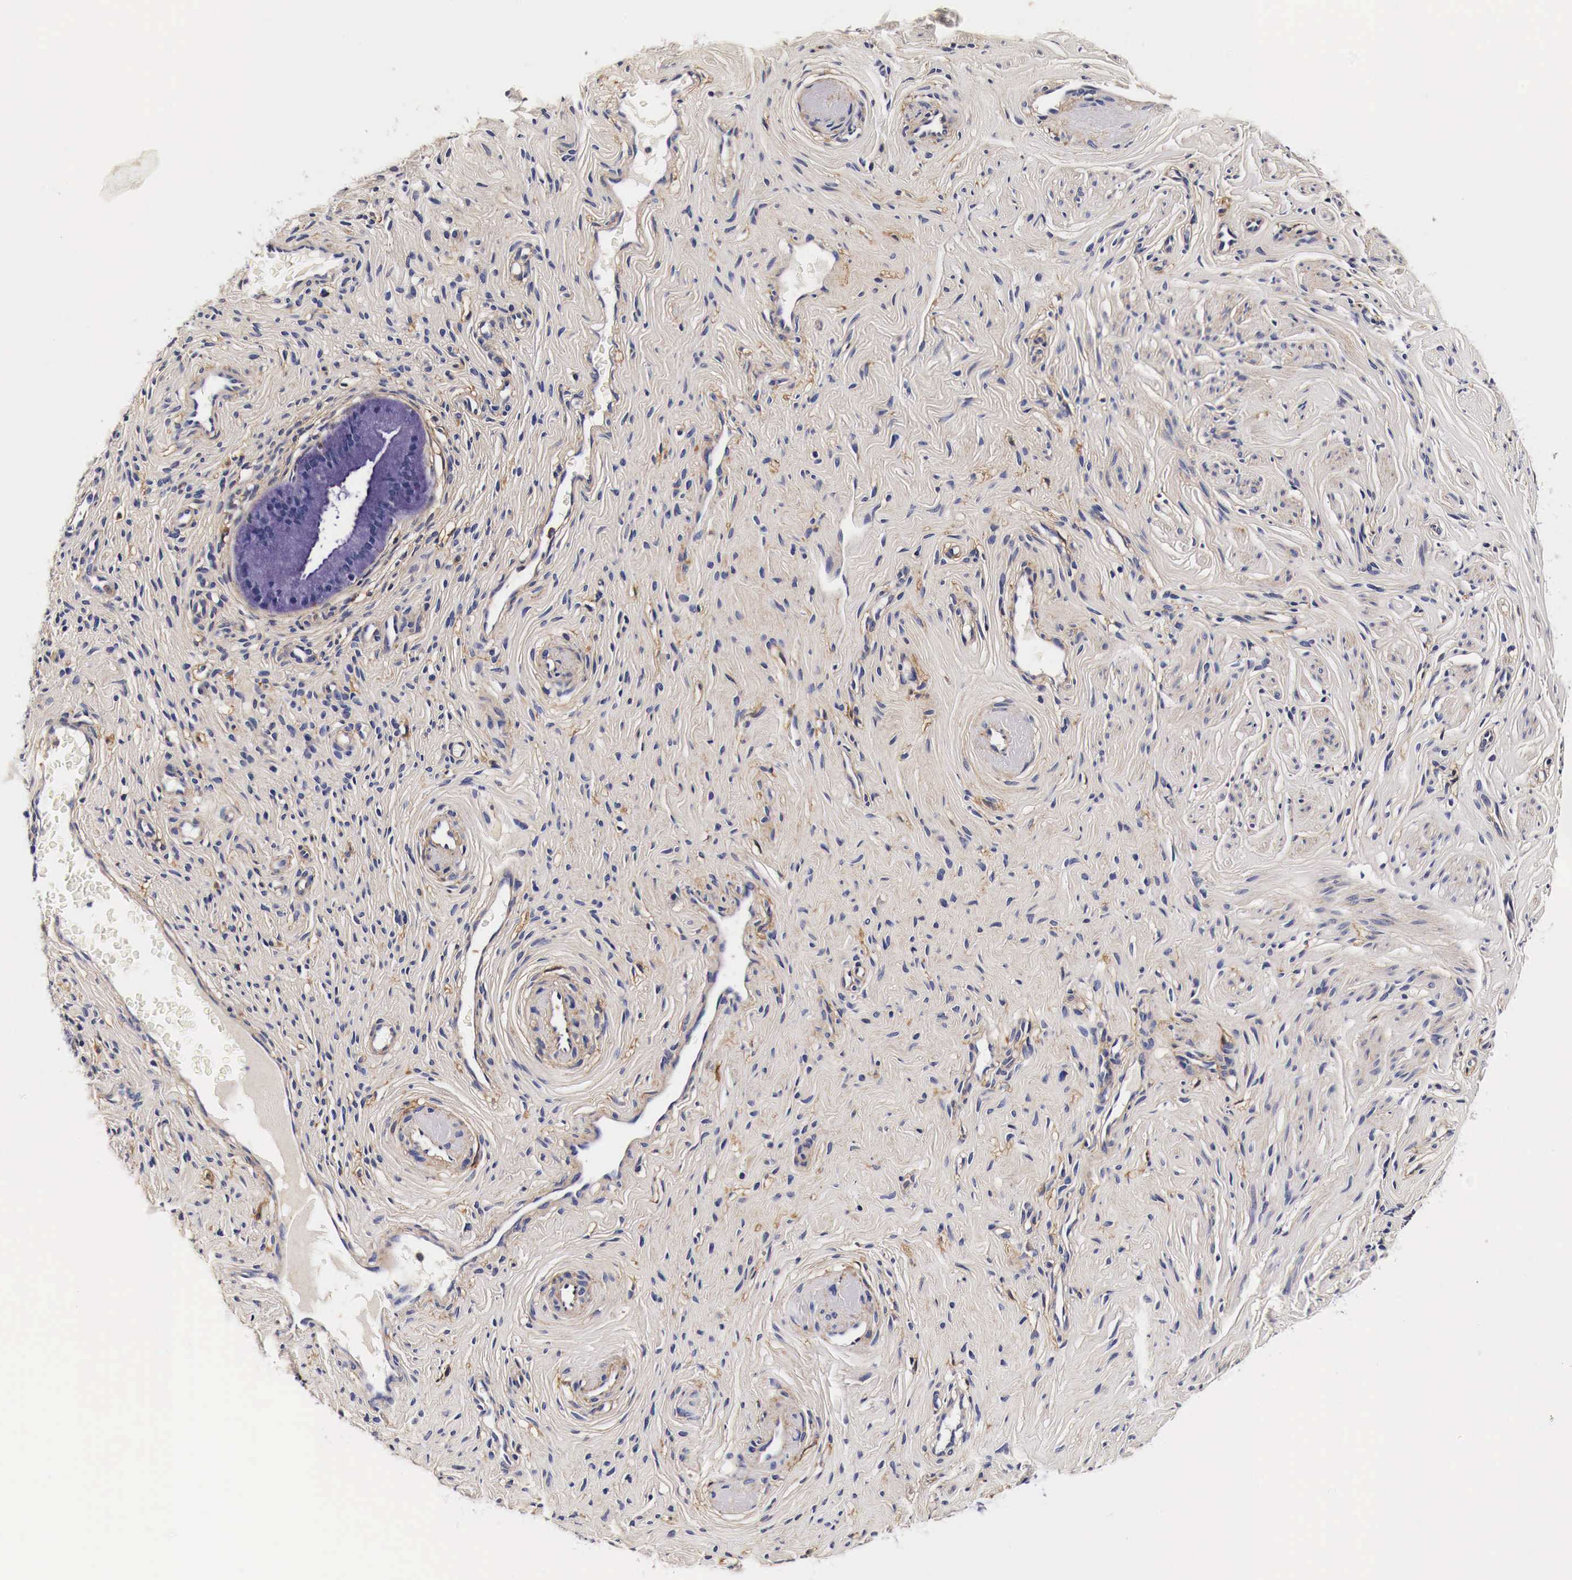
{"staining": {"intensity": "negative", "quantity": "none", "location": "none"}, "tissue": "cervix", "cell_type": "Glandular cells", "image_type": "normal", "snomed": [{"axis": "morphology", "description": "Normal tissue, NOS"}, {"axis": "topography", "description": "Cervix"}], "caption": "Immunohistochemical staining of unremarkable cervix exhibits no significant expression in glandular cells. (DAB (3,3'-diaminobenzidine) immunohistochemistry (IHC) visualized using brightfield microscopy, high magnification).", "gene": "RP2", "patient": {"sex": "female", "age": 70}}